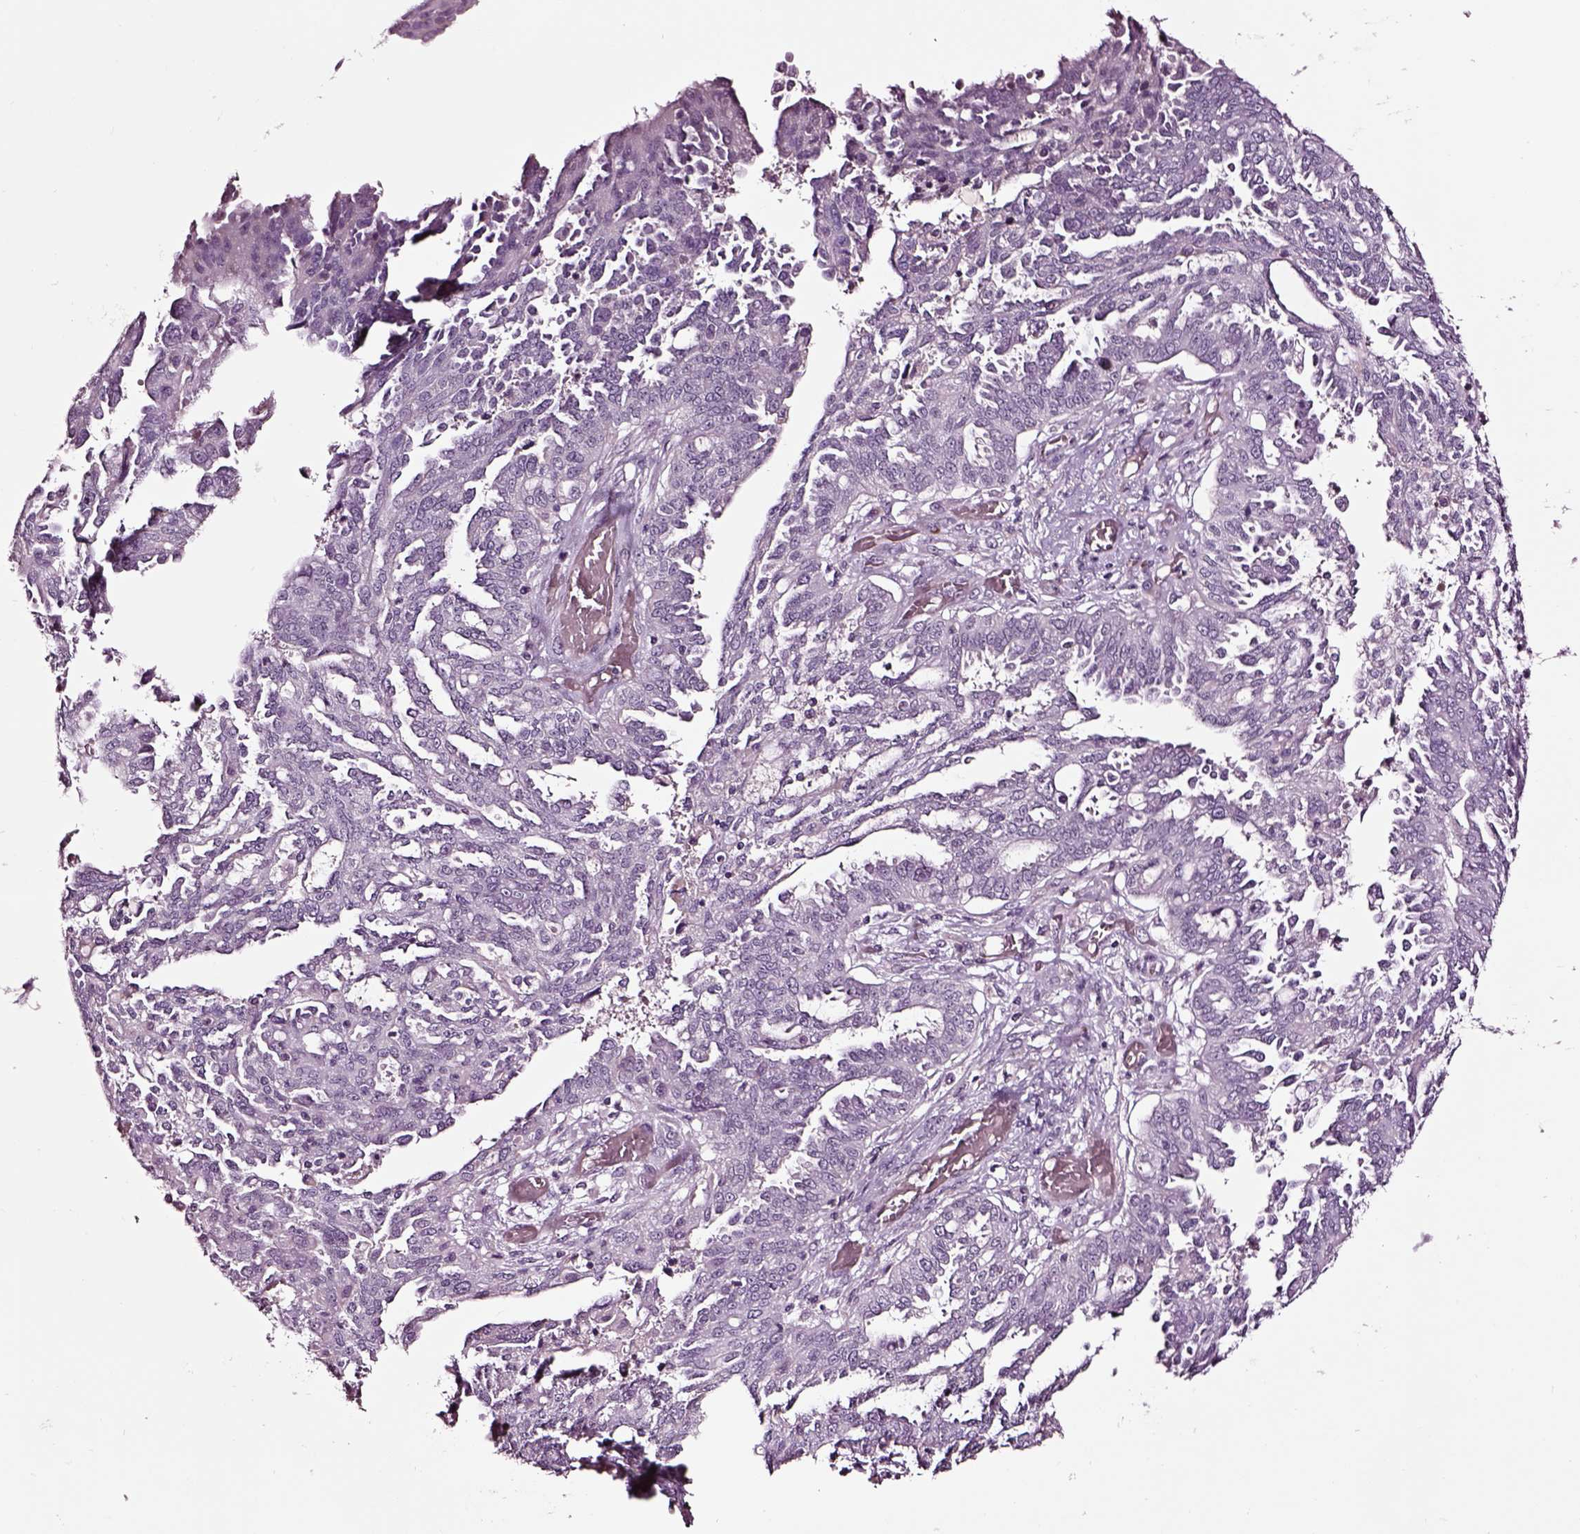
{"staining": {"intensity": "negative", "quantity": "none", "location": "none"}, "tissue": "ovarian cancer", "cell_type": "Tumor cells", "image_type": "cancer", "snomed": [{"axis": "morphology", "description": "Cystadenocarcinoma, serous, NOS"}, {"axis": "topography", "description": "Ovary"}], "caption": "Tumor cells show no significant staining in ovarian cancer.", "gene": "SOX10", "patient": {"sex": "female", "age": 67}}